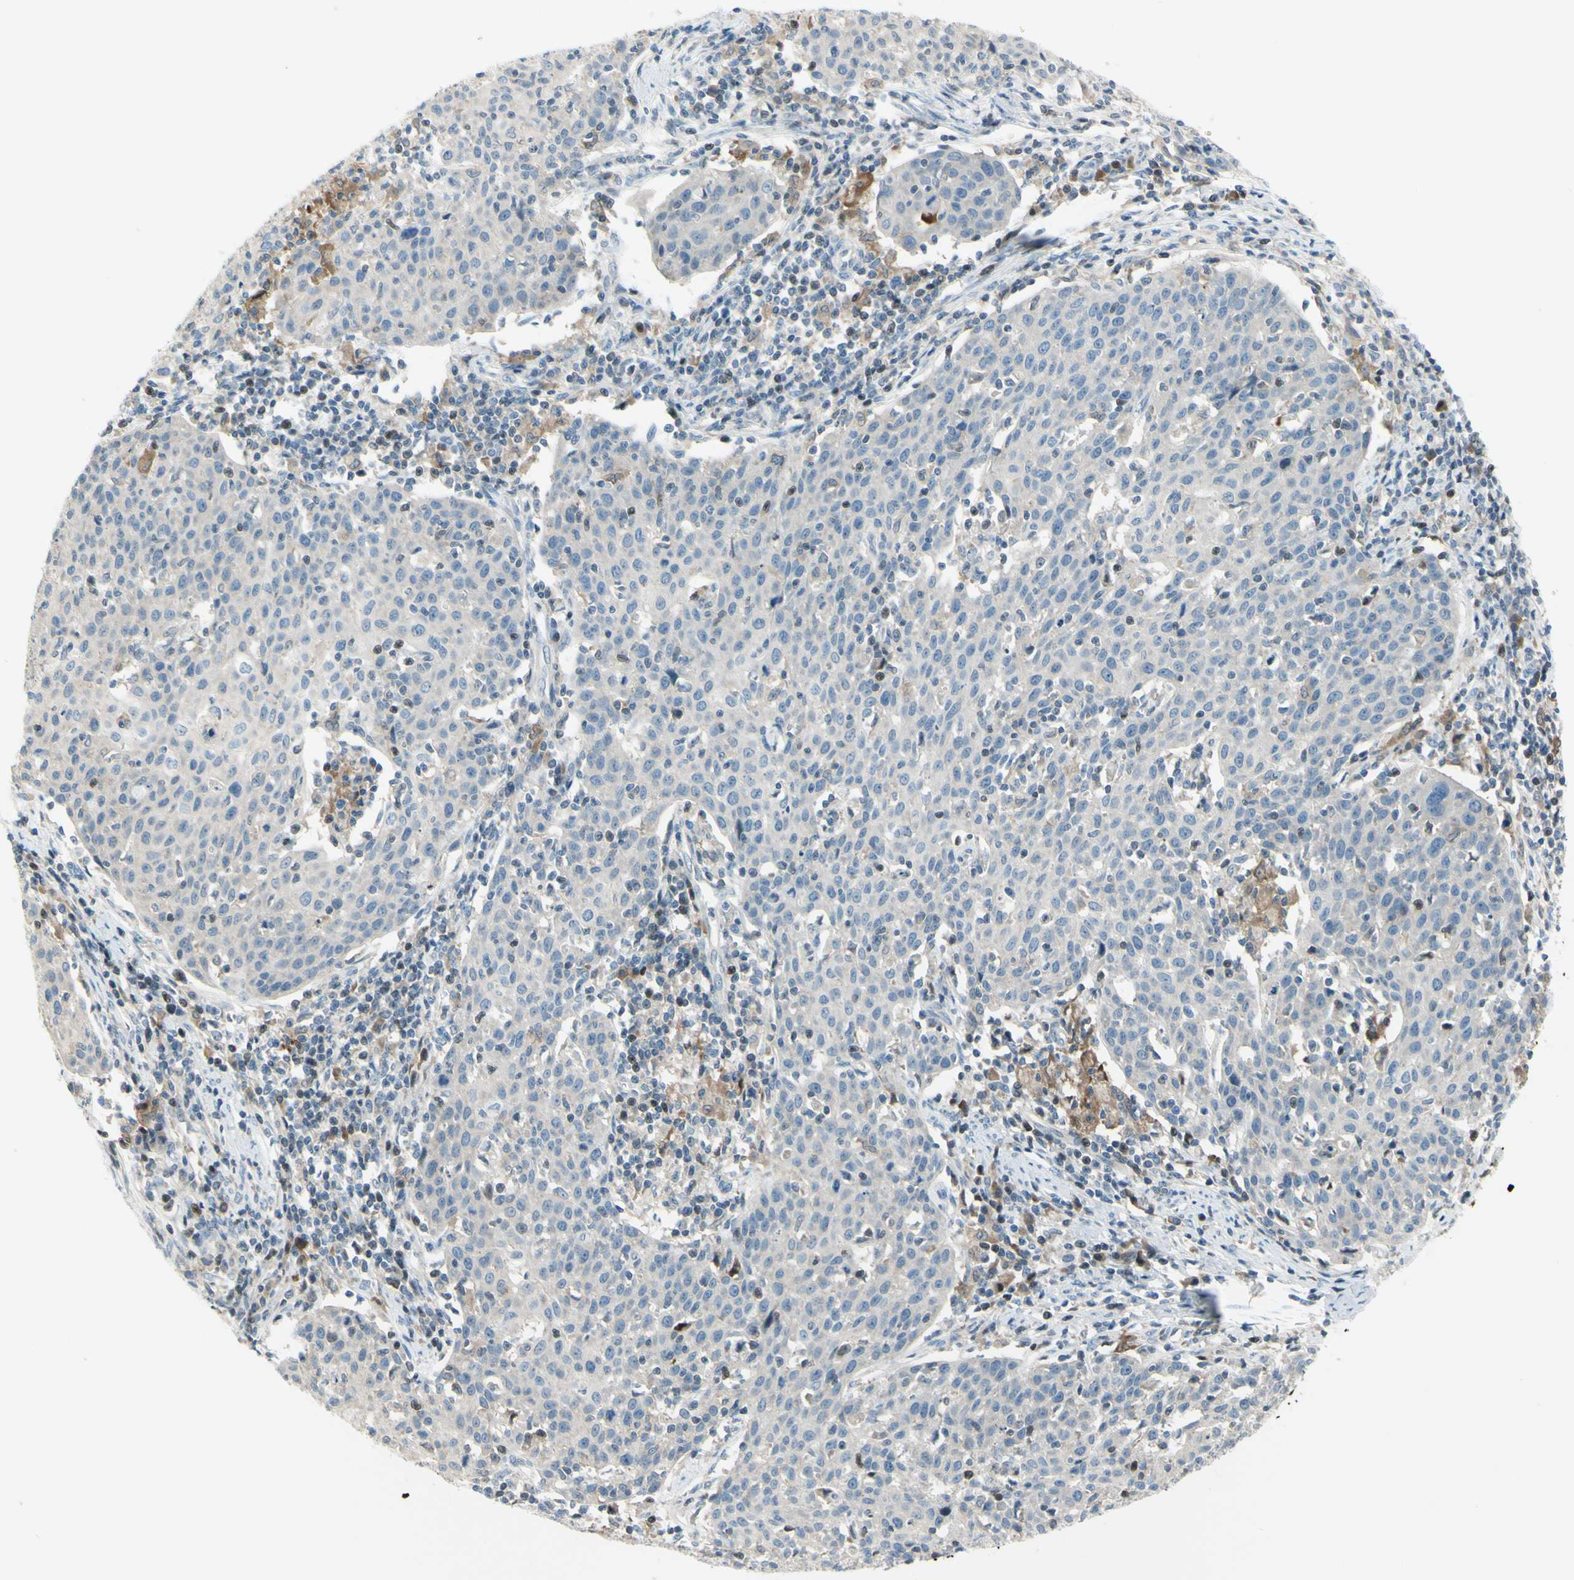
{"staining": {"intensity": "negative", "quantity": "none", "location": "none"}, "tissue": "cervical cancer", "cell_type": "Tumor cells", "image_type": "cancer", "snomed": [{"axis": "morphology", "description": "Squamous cell carcinoma, NOS"}, {"axis": "topography", "description": "Cervix"}], "caption": "Tumor cells show no significant positivity in cervical squamous cell carcinoma.", "gene": "C1orf159", "patient": {"sex": "female", "age": 38}}